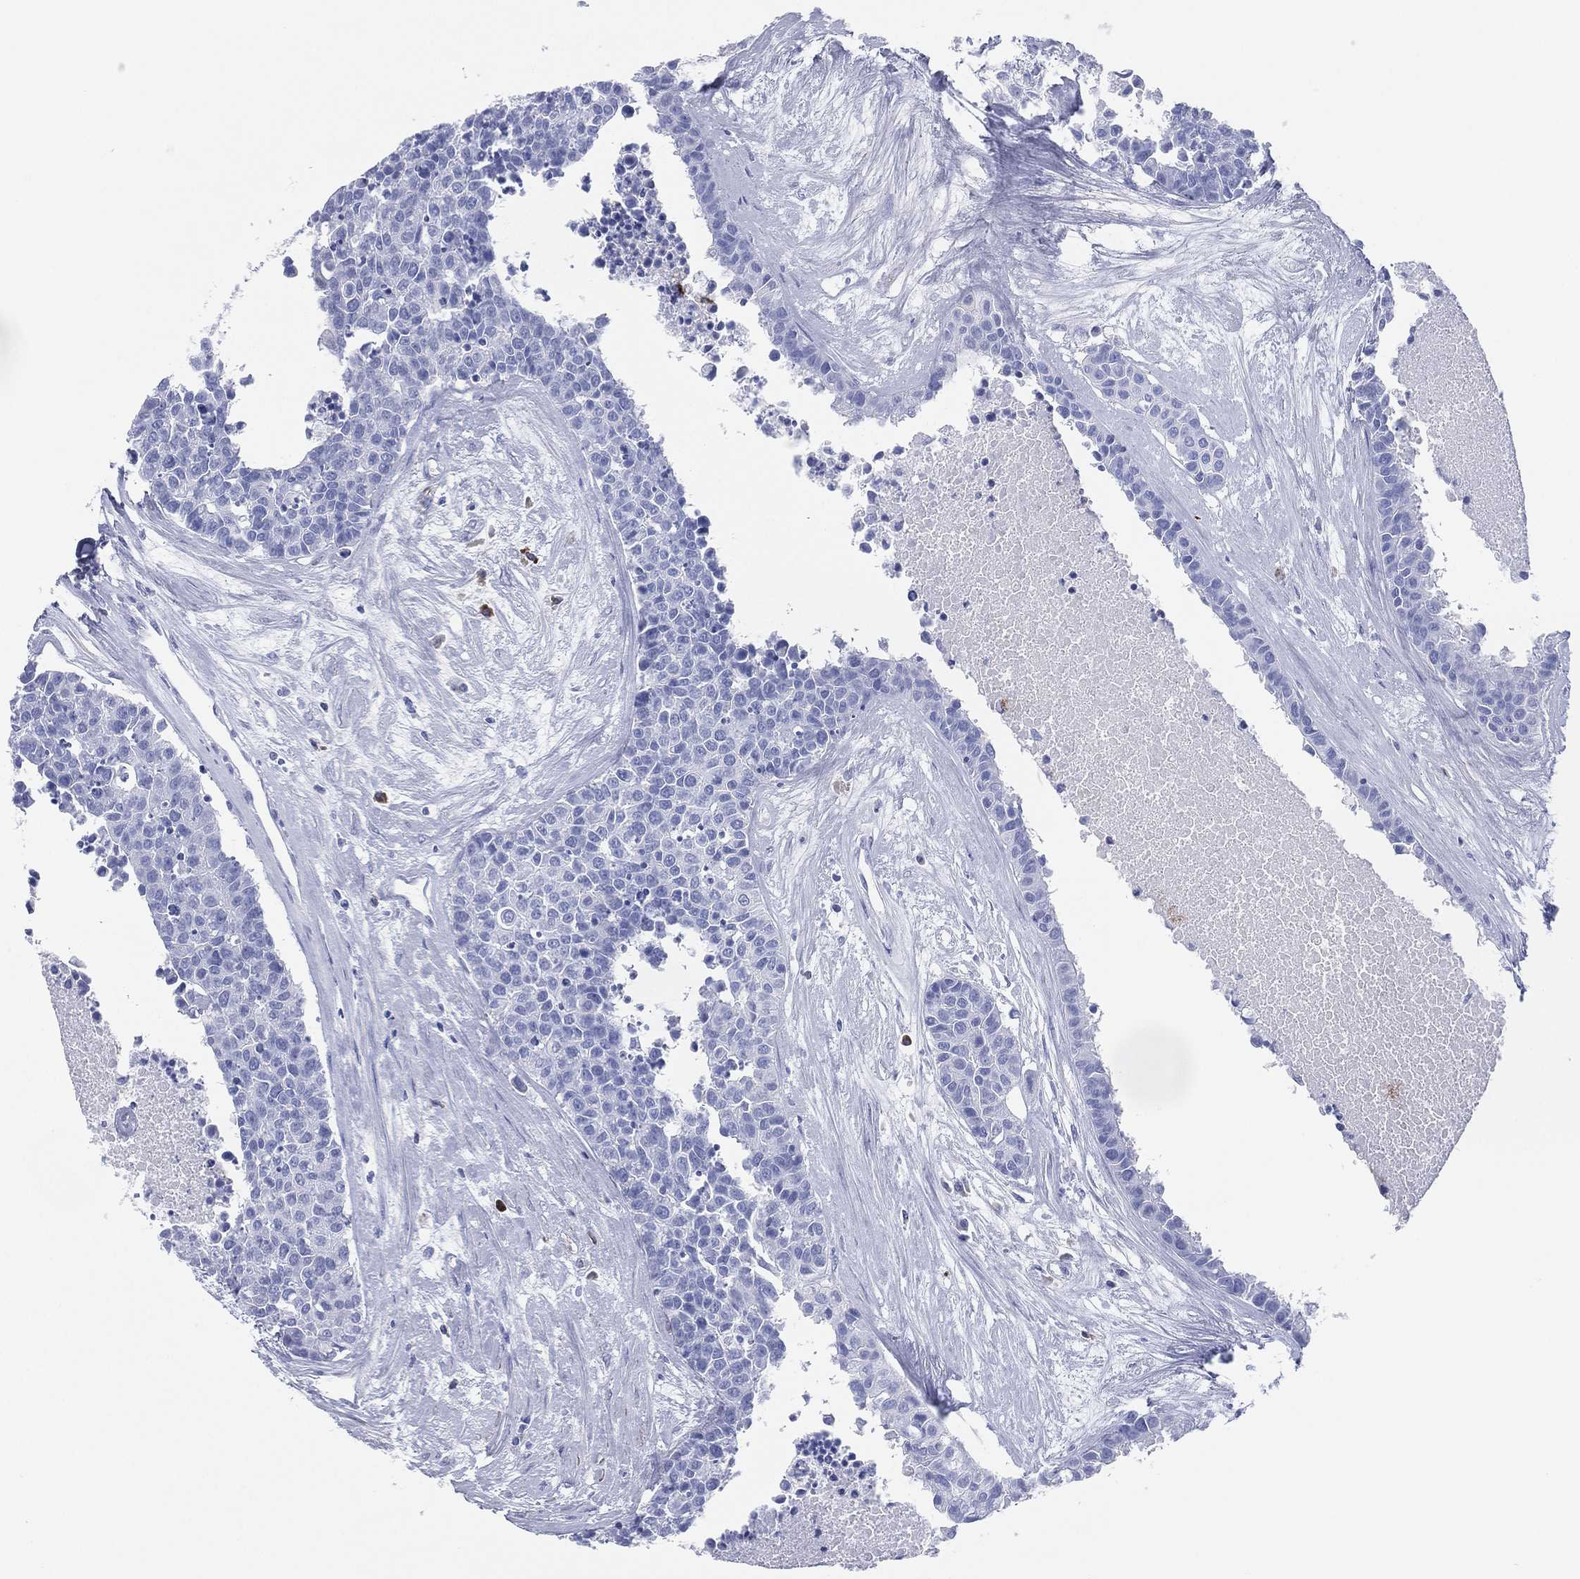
{"staining": {"intensity": "negative", "quantity": "none", "location": "none"}, "tissue": "carcinoid", "cell_type": "Tumor cells", "image_type": "cancer", "snomed": [{"axis": "morphology", "description": "Carcinoid, malignant, NOS"}, {"axis": "topography", "description": "Colon"}], "caption": "Human carcinoid stained for a protein using IHC exhibits no positivity in tumor cells.", "gene": "CD79A", "patient": {"sex": "male", "age": 81}}